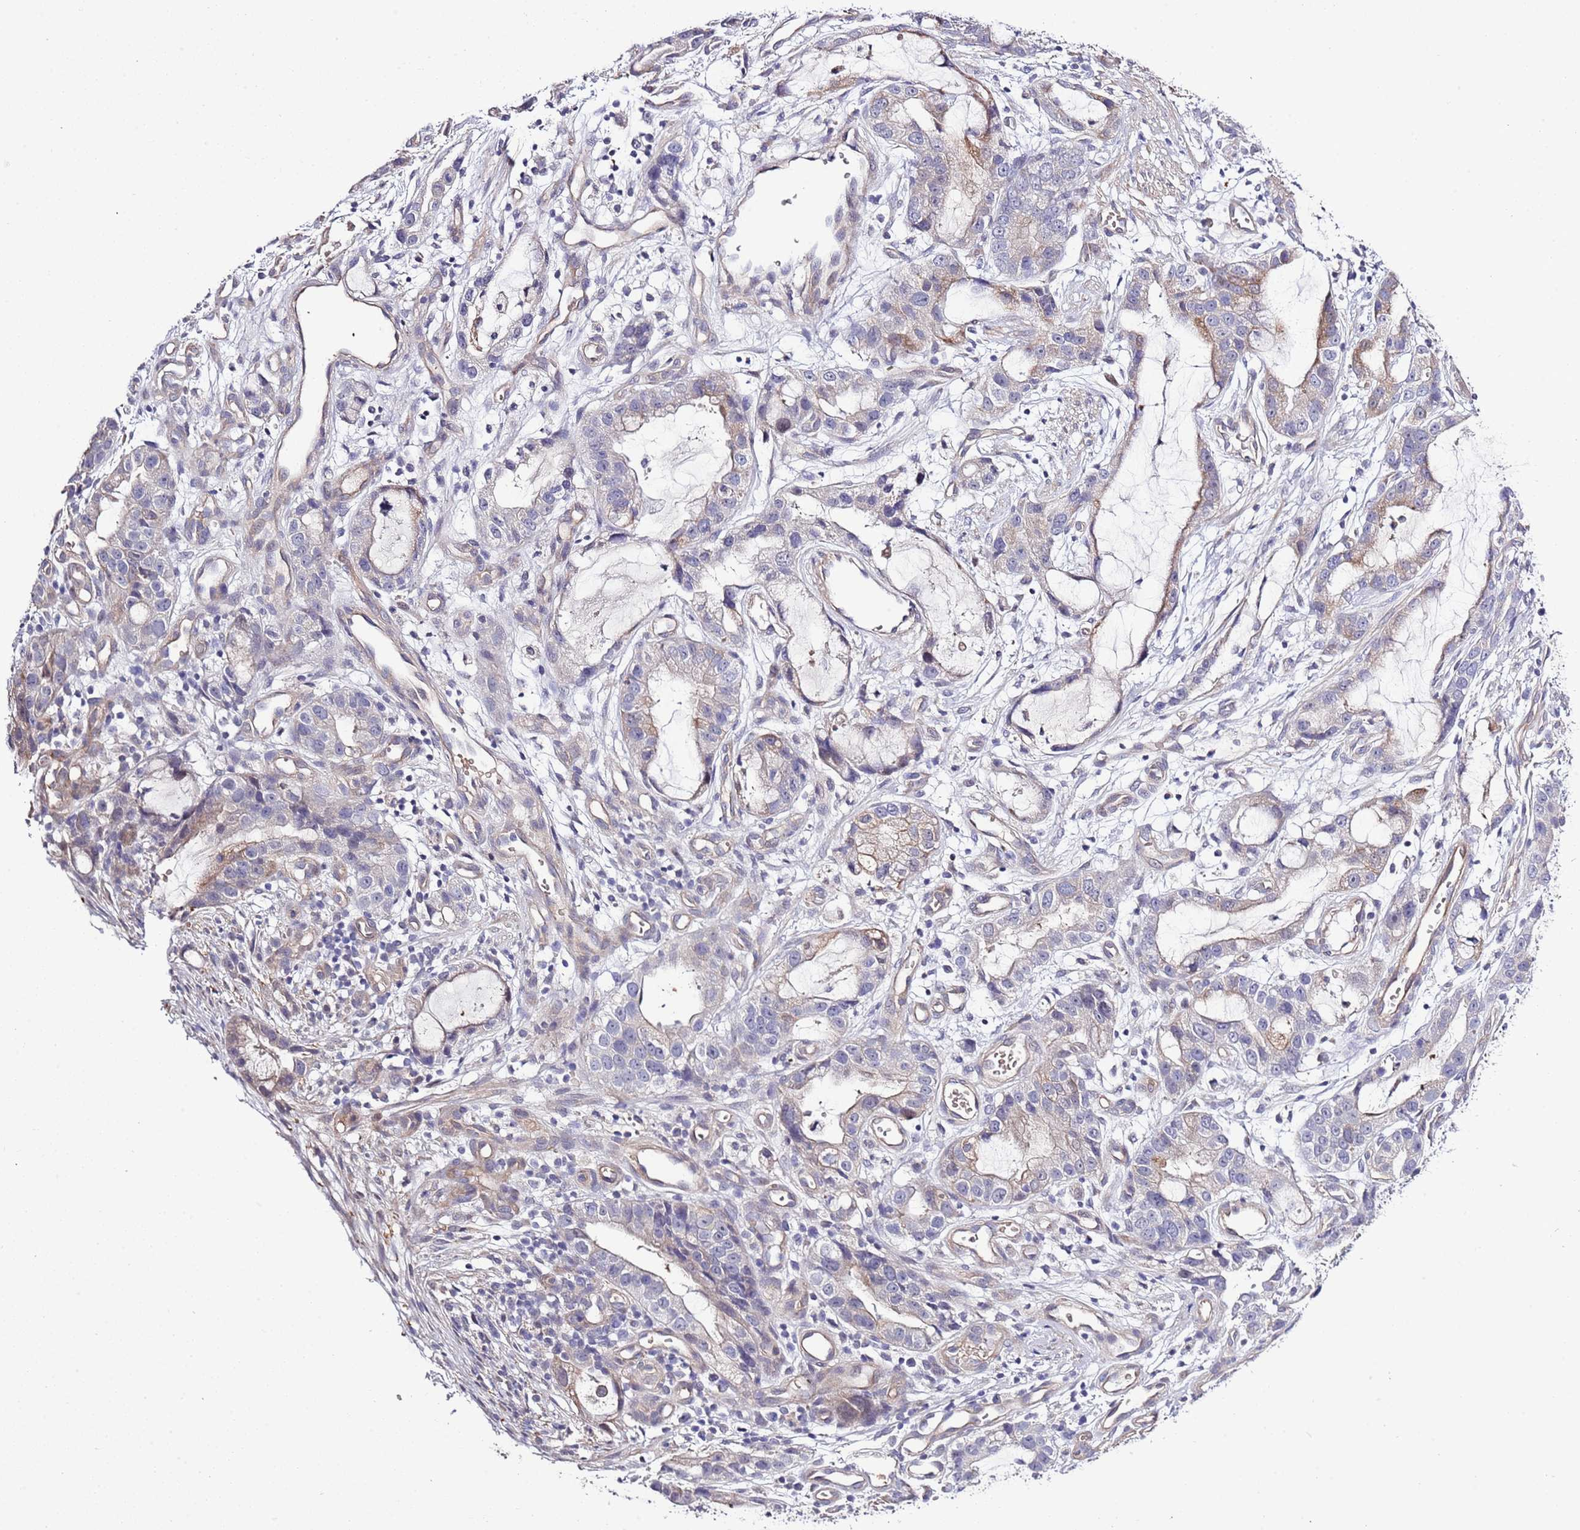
{"staining": {"intensity": "weak", "quantity": "<25%", "location": "cytoplasmic/membranous"}, "tissue": "stomach cancer", "cell_type": "Tumor cells", "image_type": "cancer", "snomed": [{"axis": "morphology", "description": "Adenocarcinoma, NOS"}, {"axis": "topography", "description": "Stomach"}], "caption": "IHC micrograph of adenocarcinoma (stomach) stained for a protein (brown), which displays no expression in tumor cells. Brightfield microscopy of immunohistochemistry (IHC) stained with DAB (3,3'-diaminobenzidine) (brown) and hematoxylin (blue), captured at high magnification.", "gene": "LIPJ", "patient": {"sex": "male", "age": 55}}